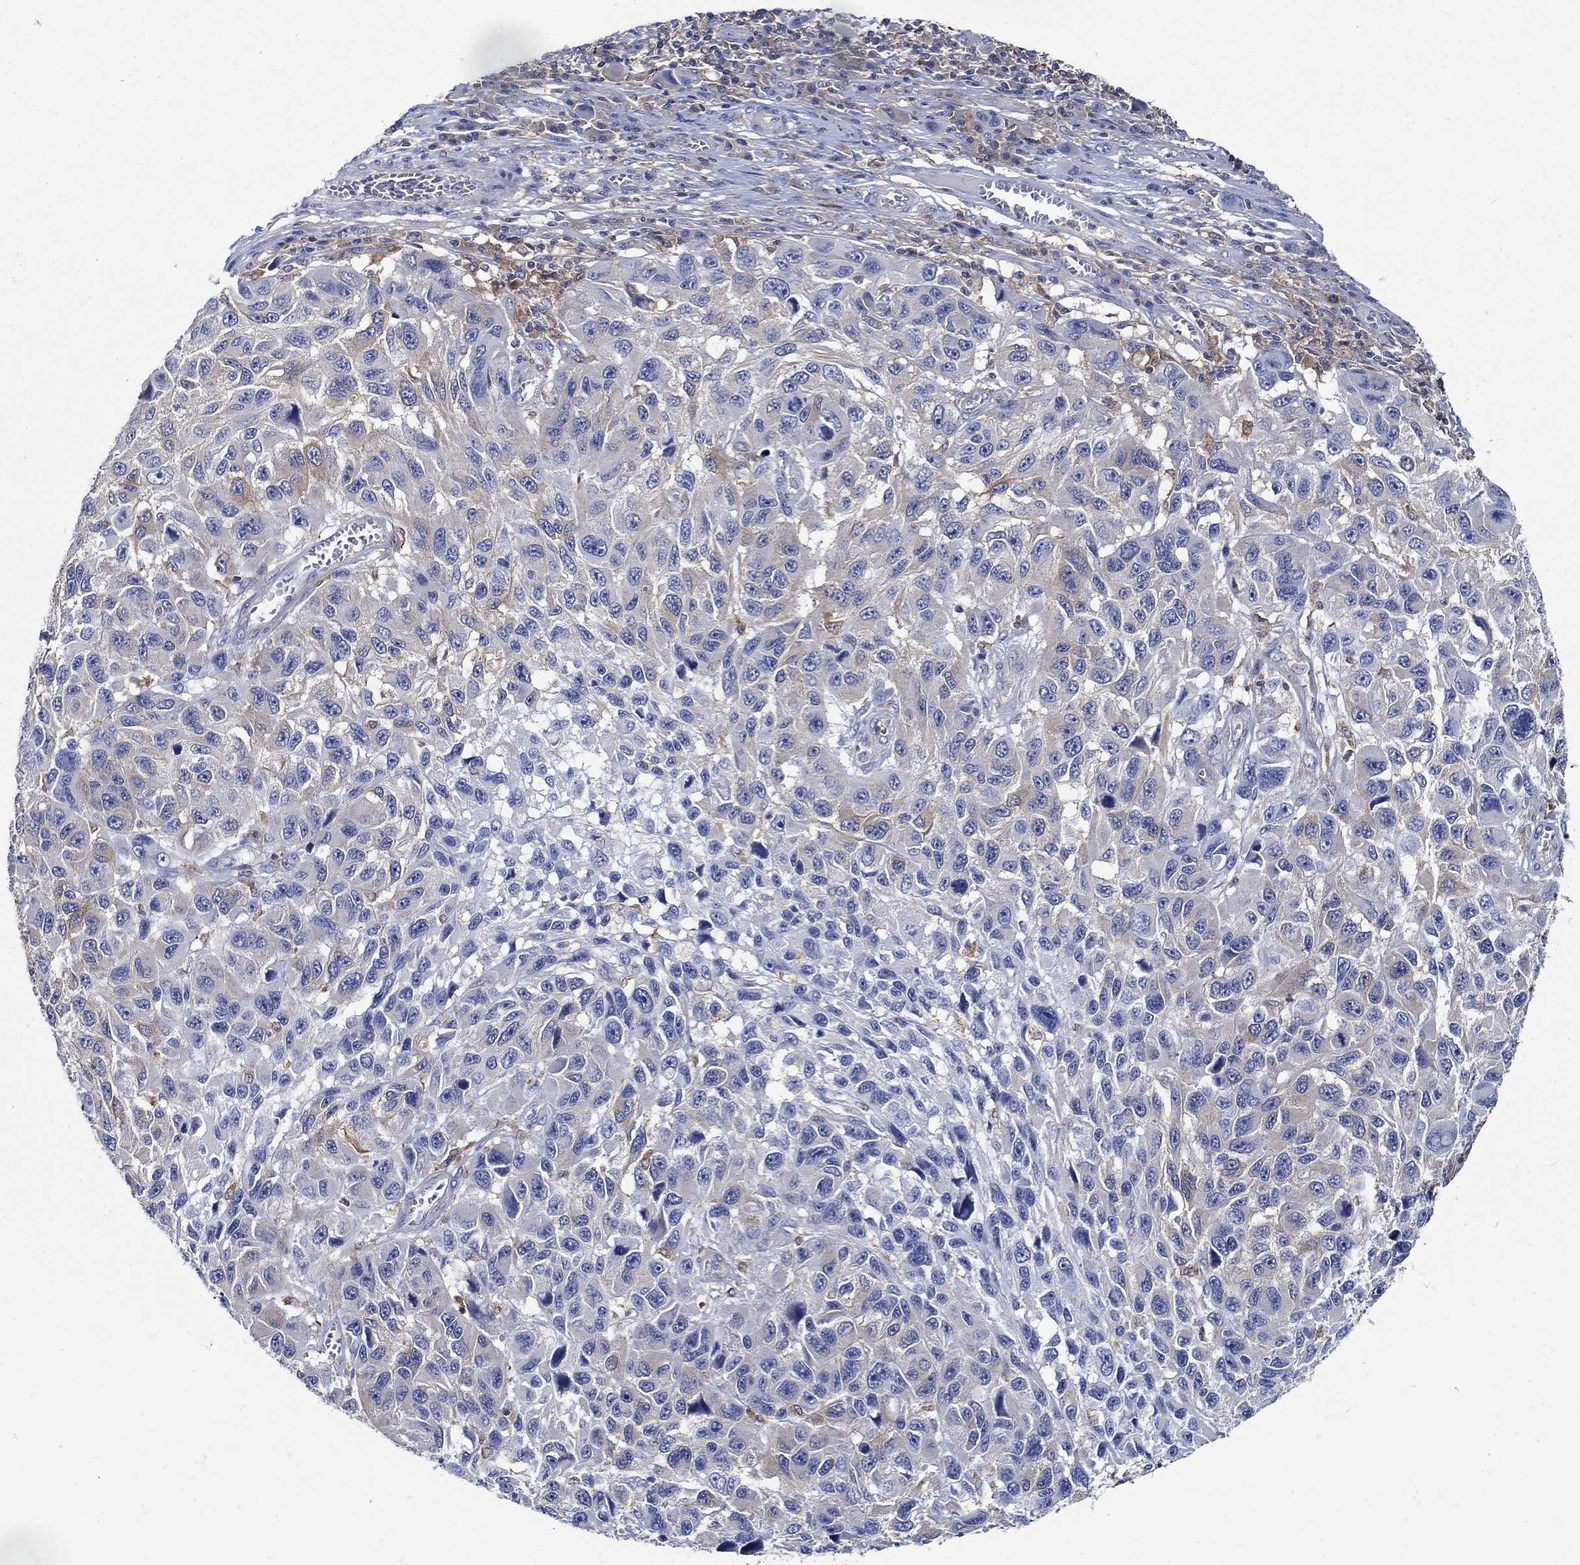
{"staining": {"intensity": "moderate", "quantity": "25%-75%", "location": "cytoplasmic/membranous"}, "tissue": "melanoma", "cell_type": "Tumor cells", "image_type": "cancer", "snomed": [{"axis": "morphology", "description": "Malignant melanoma, NOS"}, {"axis": "topography", "description": "Skin"}], "caption": "Immunohistochemical staining of human melanoma exhibits medium levels of moderate cytoplasmic/membranous staining in about 25%-75% of tumor cells. Immunohistochemistry (ihc) stains the protein in brown and the nuclei are stained blue.", "gene": "MTHFR", "patient": {"sex": "male", "age": 53}}